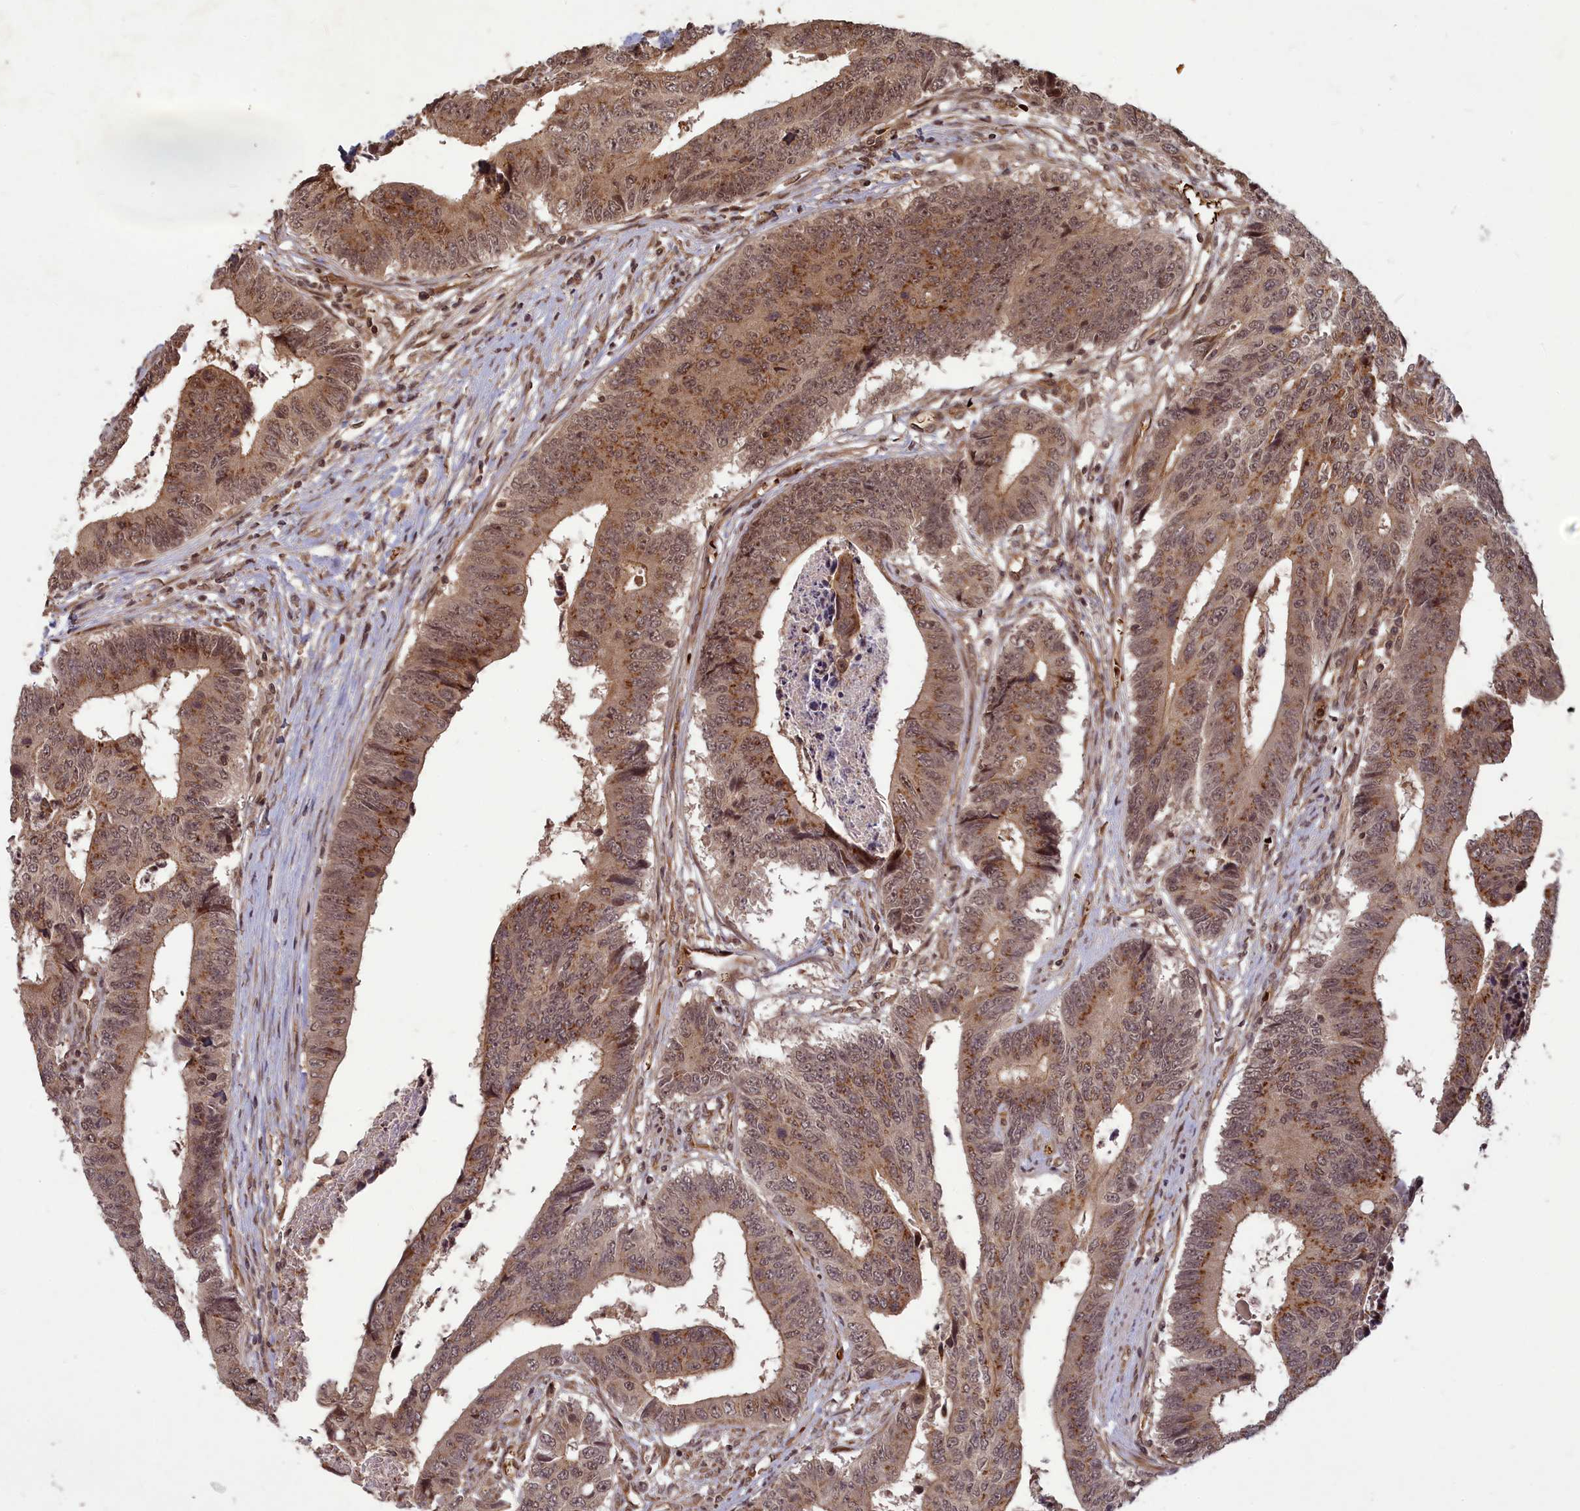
{"staining": {"intensity": "moderate", "quantity": ">75%", "location": "cytoplasmic/membranous,nuclear"}, "tissue": "colorectal cancer", "cell_type": "Tumor cells", "image_type": "cancer", "snomed": [{"axis": "morphology", "description": "Adenocarcinoma, NOS"}, {"axis": "topography", "description": "Rectum"}], "caption": "A brown stain shows moderate cytoplasmic/membranous and nuclear expression of a protein in colorectal cancer tumor cells.", "gene": "SRMS", "patient": {"sex": "male", "age": 84}}